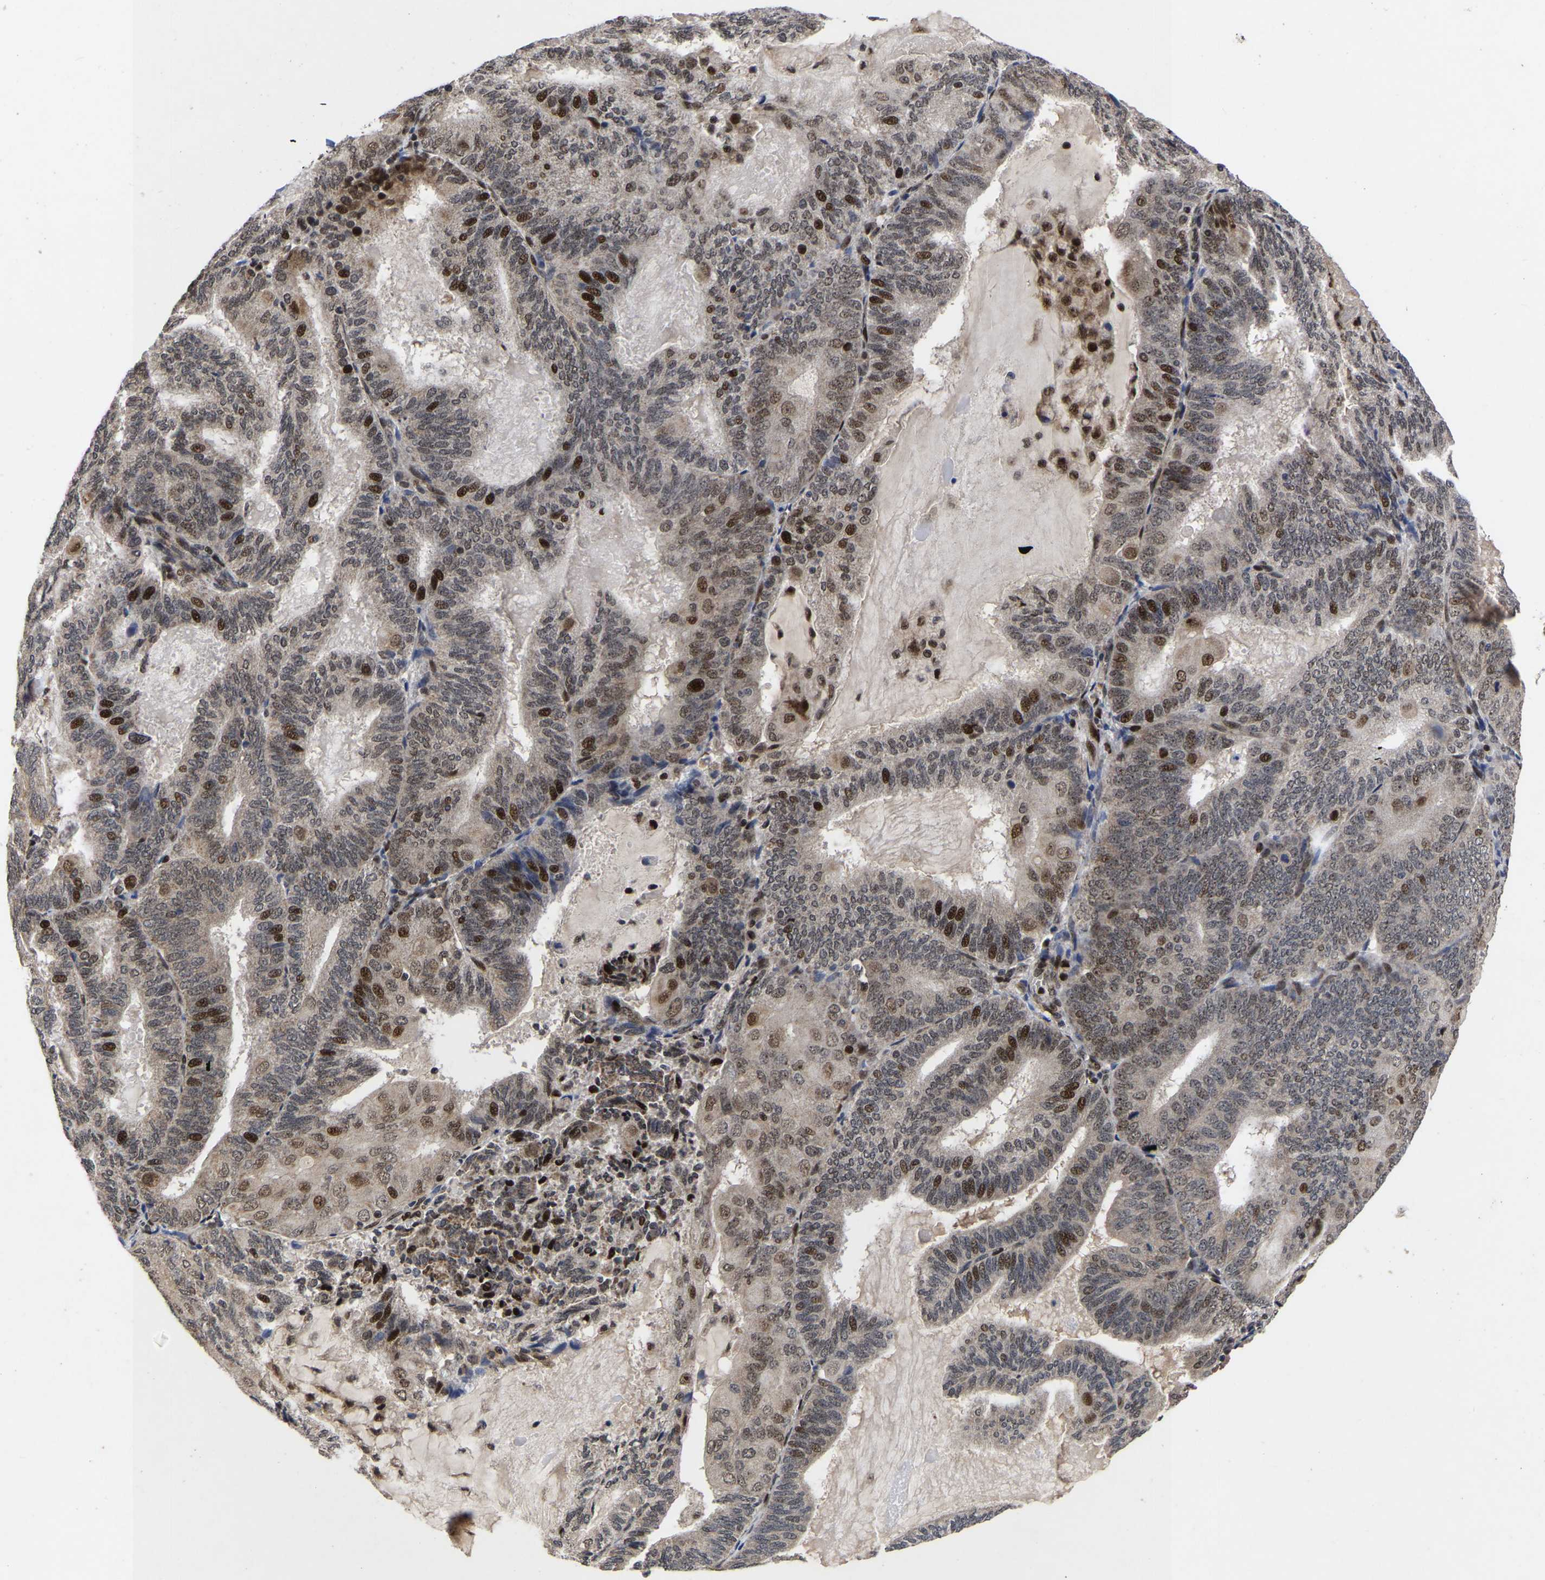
{"staining": {"intensity": "strong", "quantity": "<25%", "location": "cytoplasmic/membranous,nuclear"}, "tissue": "endometrial cancer", "cell_type": "Tumor cells", "image_type": "cancer", "snomed": [{"axis": "morphology", "description": "Adenocarcinoma, NOS"}, {"axis": "topography", "description": "Endometrium"}], "caption": "A medium amount of strong cytoplasmic/membranous and nuclear staining is seen in about <25% of tumor cells in adenocarcinoma (endometrial) tissue. (brown staining indicates protein expression, while blue staining denotes nuclei).", "gene": "JUNB", "patient": {"sex": "female", "age": 81}}